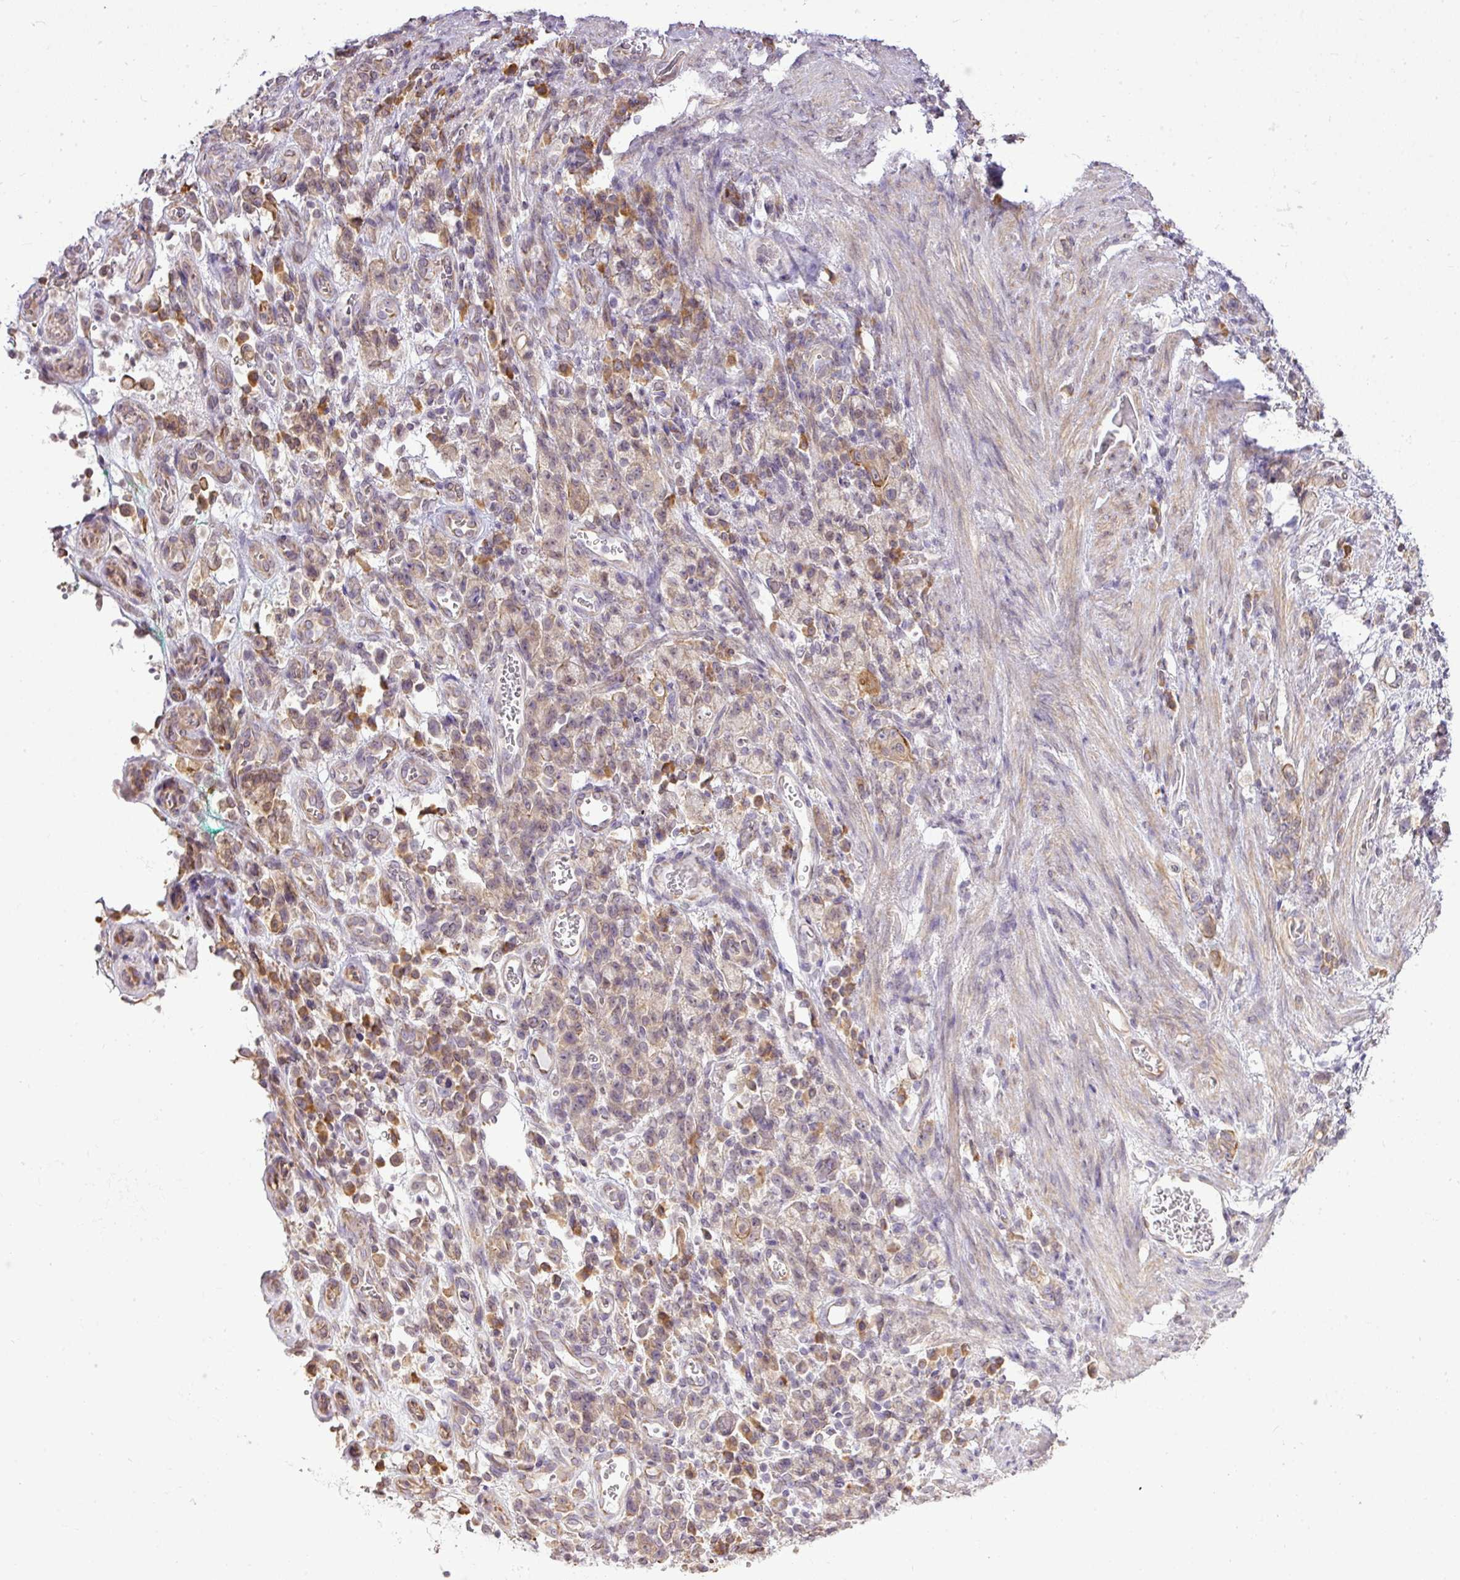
{"staining": {"intensity": "weak", "quantity": "<25%", "location": "cytoplasmic/membranous"}, "tissue": "stomach cancer", "cell_type": "Tumor cells", "image_type": "cancer", "snomed": [{"axis": "morphology", "description": "Adenocarcinoma, NOS"}, {"axis": "topography", "description": "Stomach"}], "caption": "Immunohistochemistry (IHC) micrograph of stomach cancer (adenocarcinoma) stained for a protein (brown), which reveals no positivity in tumor cells. Nuclei are stained in blue.", "gene": "COX18", "patient": {"sex": "male", "age": 77}}